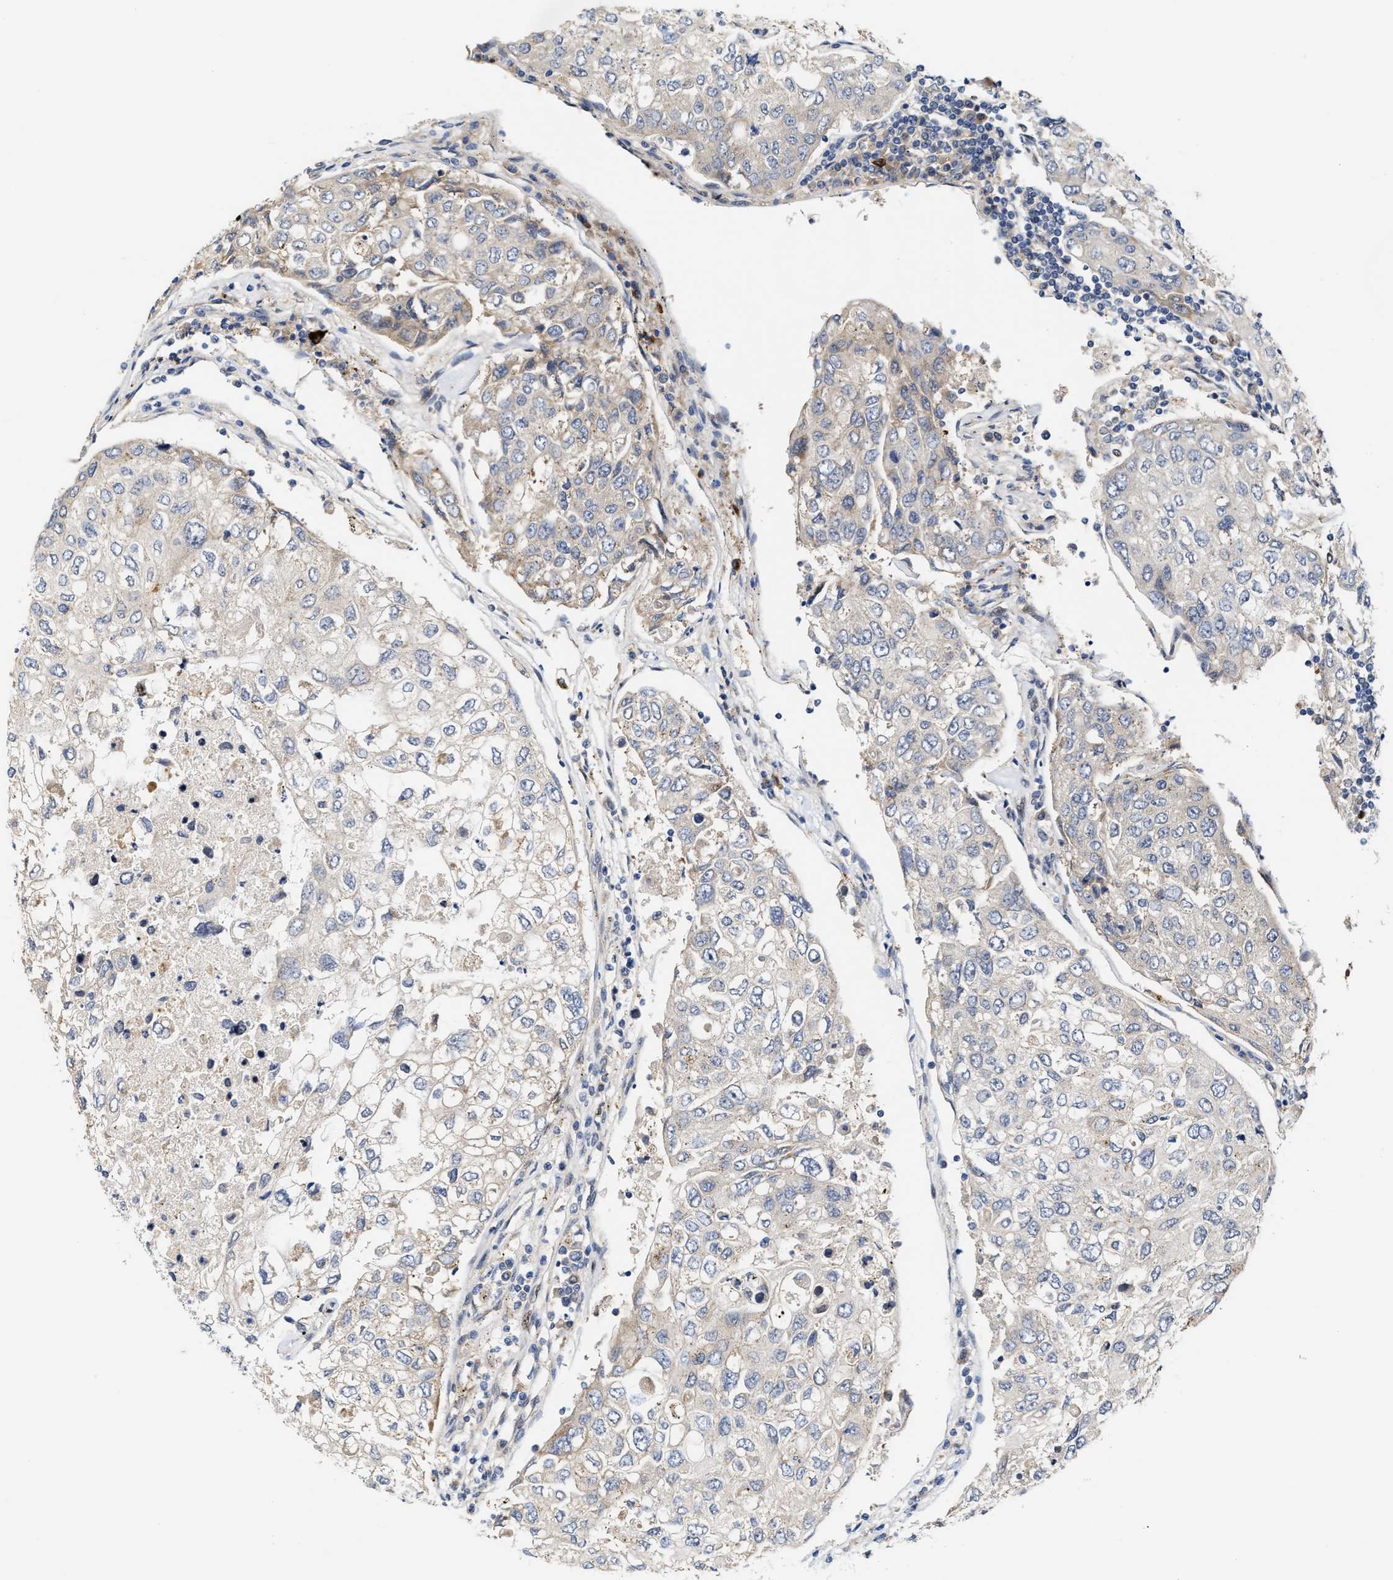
{"staining": {"intensity": "negative", "quantity": "none", "location": "none"}, "tissue": "urothelial cancer", "cell_type": "Tumor cells", "image_type": "cancer", "snomed": [{"axis": "morphology", "description": "Urothelial carcinoma, High grade"}, {"axis": "topography", "description": "Lymph node"}, {"axis": "topography", "description": "Urinary bladder"}], "caption": "IHC photomicrograph of urothelial cancer stained for a protein (brown), which exhibits no staining in tumor cells.", "gene": "TCF4", "patient": {"sex": "male", "age": 51}}